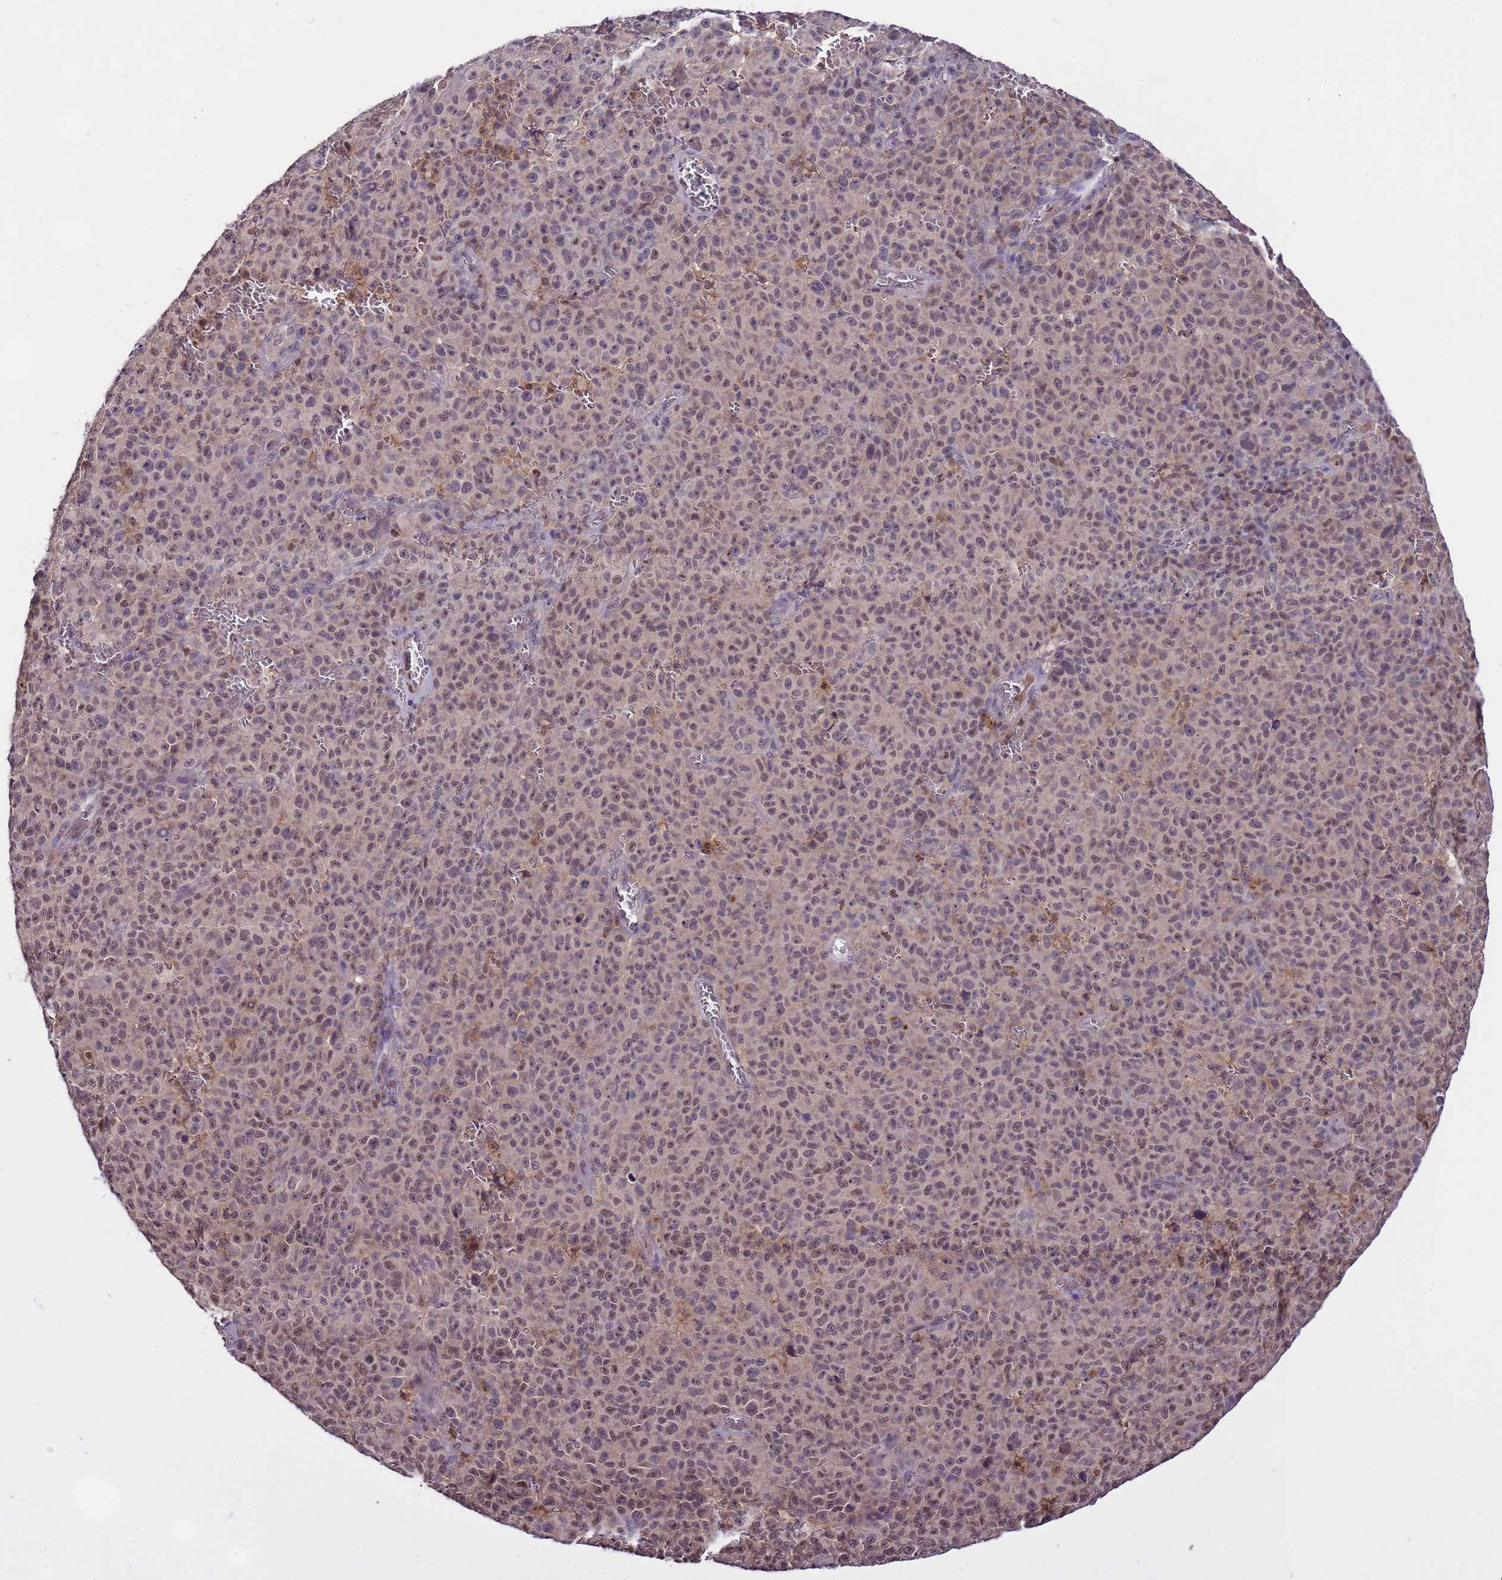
{"staining": {"intensity": "weak", "quantity": "25%-75%", "location": "nuclear"}, "tissue": "melanoma", "cell_type": "Tumor cells", "image_type": "cancer", "snomed": [{"axis": "morphology", "description": "Malignant melanoma, NOS"}, {"axis": "topography", "description": "Skin"}], "caption": "Approximately 25%-75% of tumor cells in human melanoma display weak nuclear protein positivity as visualized by brown immunohistochemical staining.", "gene": "CD53", "patient": {"sex": "female", "age": 82}}